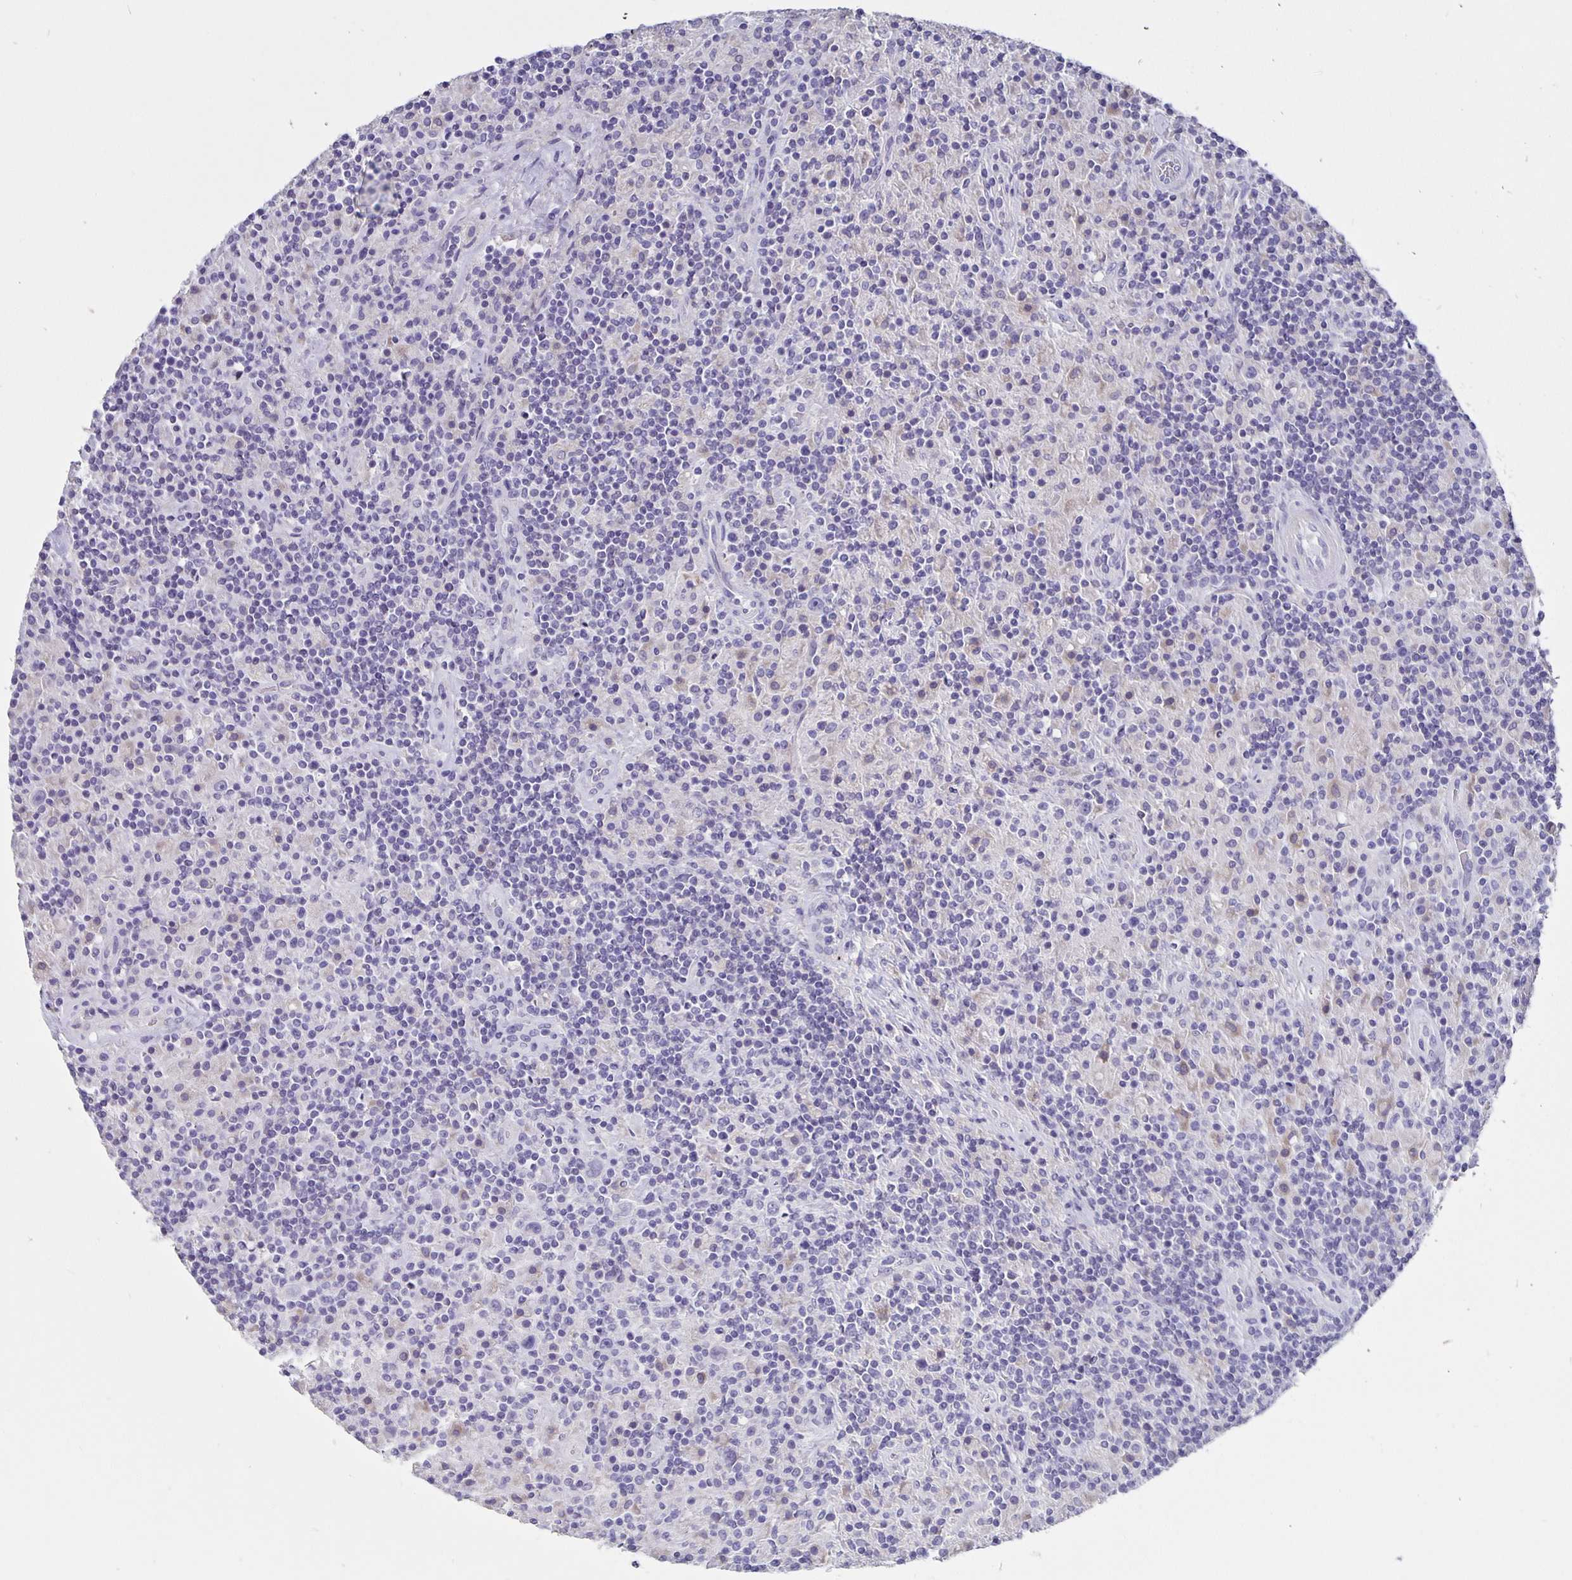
{"staining": {"intensity": "negative", "quantity": "none", "location": "none"}, "tissue": "lymphoma", "cell_type": "Tumor cells", "image_type": "cancer", "snomed": [{"axis": "morphology", "description": "Hodgkin's disease, NOS"}, {"axis": "topography", "description": "Lymph node"}], "caption": "Hodgkin's disease was stained to show a protein in brown. There is no significant expression in tumor cells.", "gene": "CFAP74", "patient": {"sex": "male", "age": 70}}